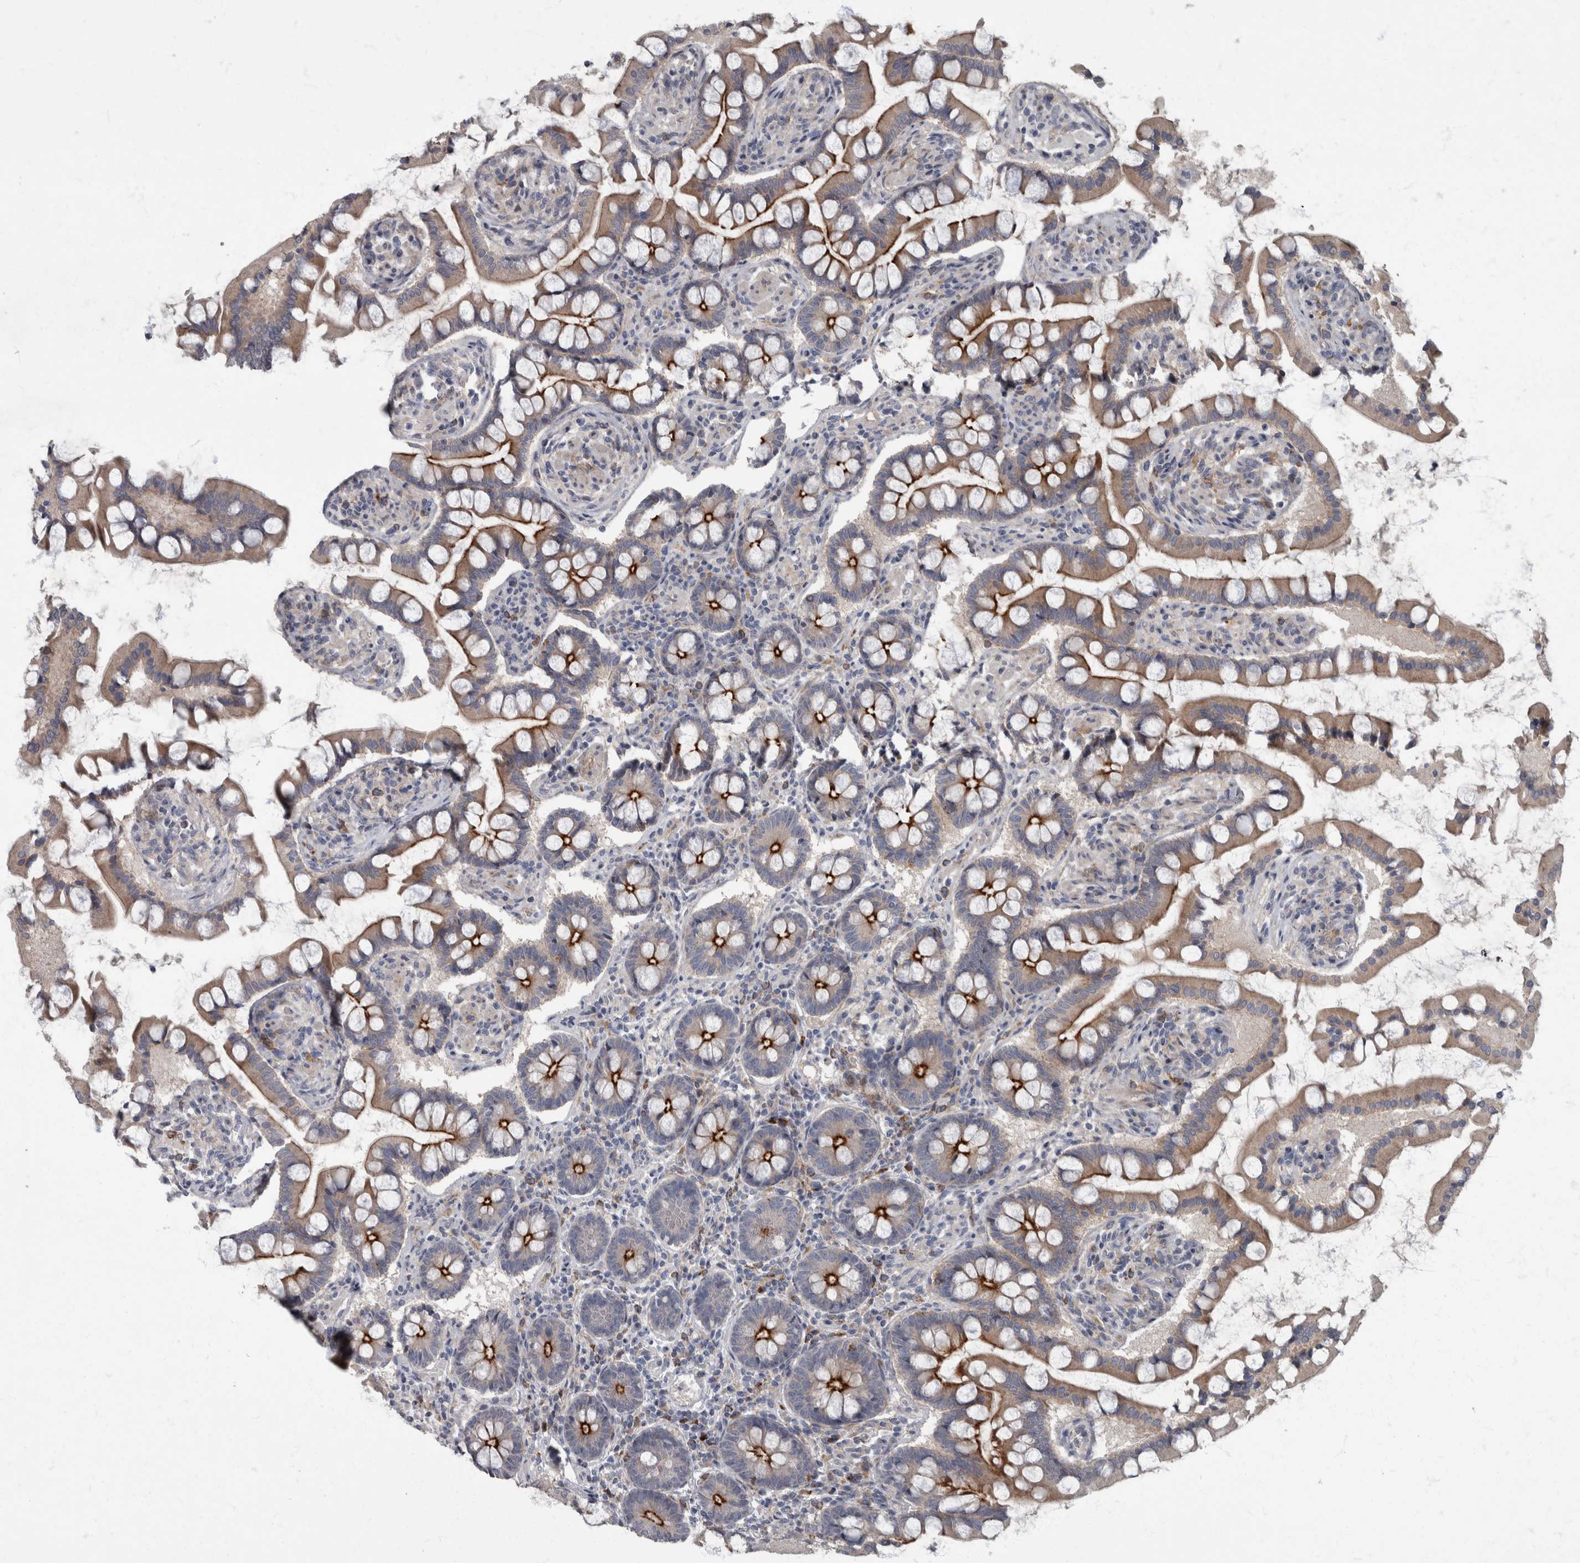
{"staining": {"intensity": "strong", "quantity": "25%-75%", "location": "cytoplasmic/membranous"}, "tissue": "small intestine", "cell_type": "Glandular cells", "image_type": "normal", "snomed": [{"axis": "morphology", "description": "Normal tissue, NOS"}, {"axis": "topography", "description": "Small intestine"}], "caption": "A micrograph showing strong cytoplasmic/membranous expression in about 25%-75% of glandular cells in normal small intestine, as visualized by brown immunohistochemical staining.", "gene": "CDC42BPG", "patient": {"sex": "male", "age": 41}}